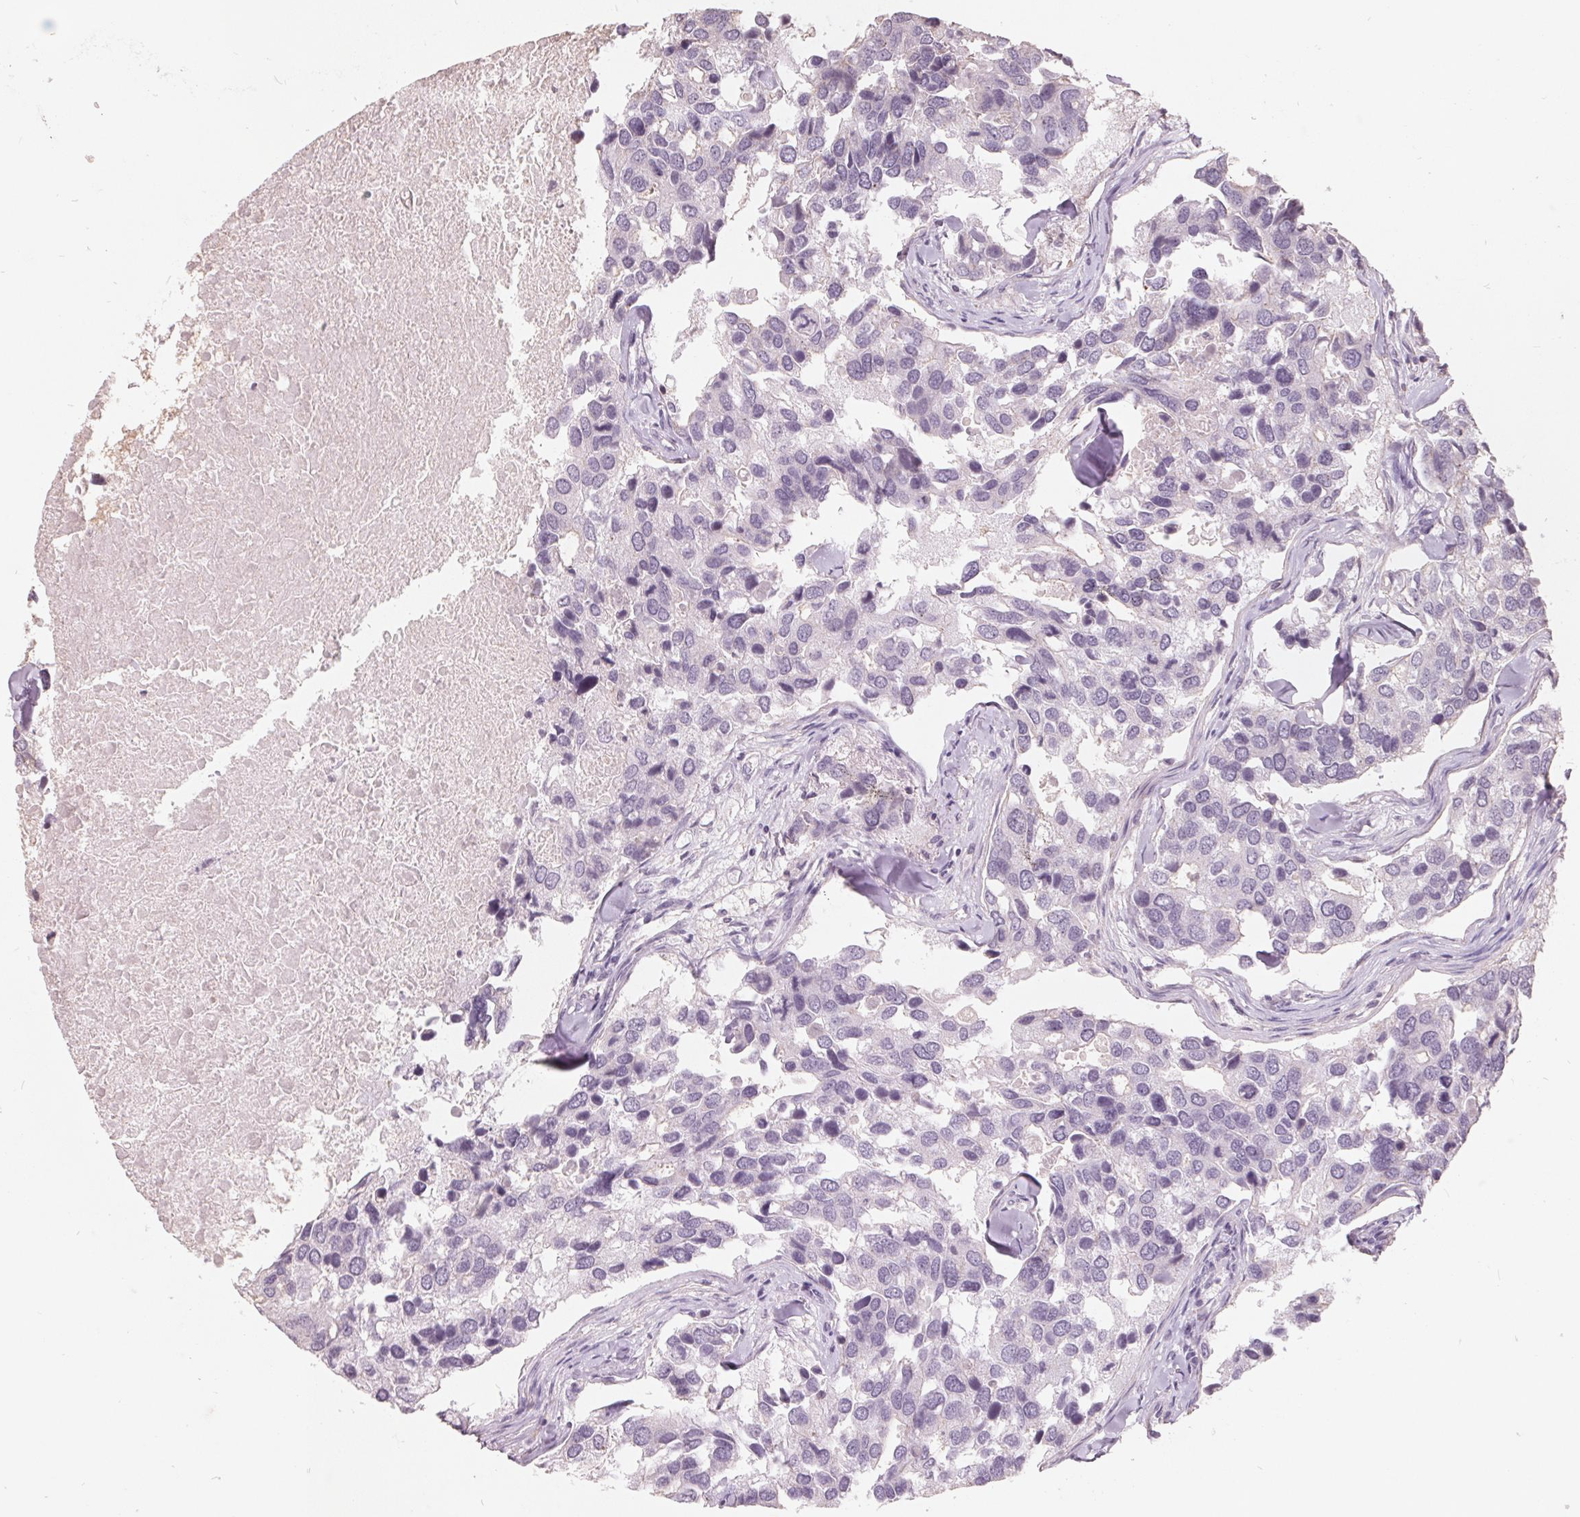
{"staining": {"intensity": "negative", "quantity": "none", "location": "none"}, "tissue": "breast cancer", "cell_type": "Tumor cells", "image_type": "cancer", "snomed": [{"axis": "morphology", "description": "Duct carcinoma"}, {"axis": "topography", "description": "Breast"}], "caption": "Tumor cells are negative for brown protein staining in invasive ductal carcinoma (breast).", "gene": "FTCD", "patient": {"sex": "female", "age": 83}}